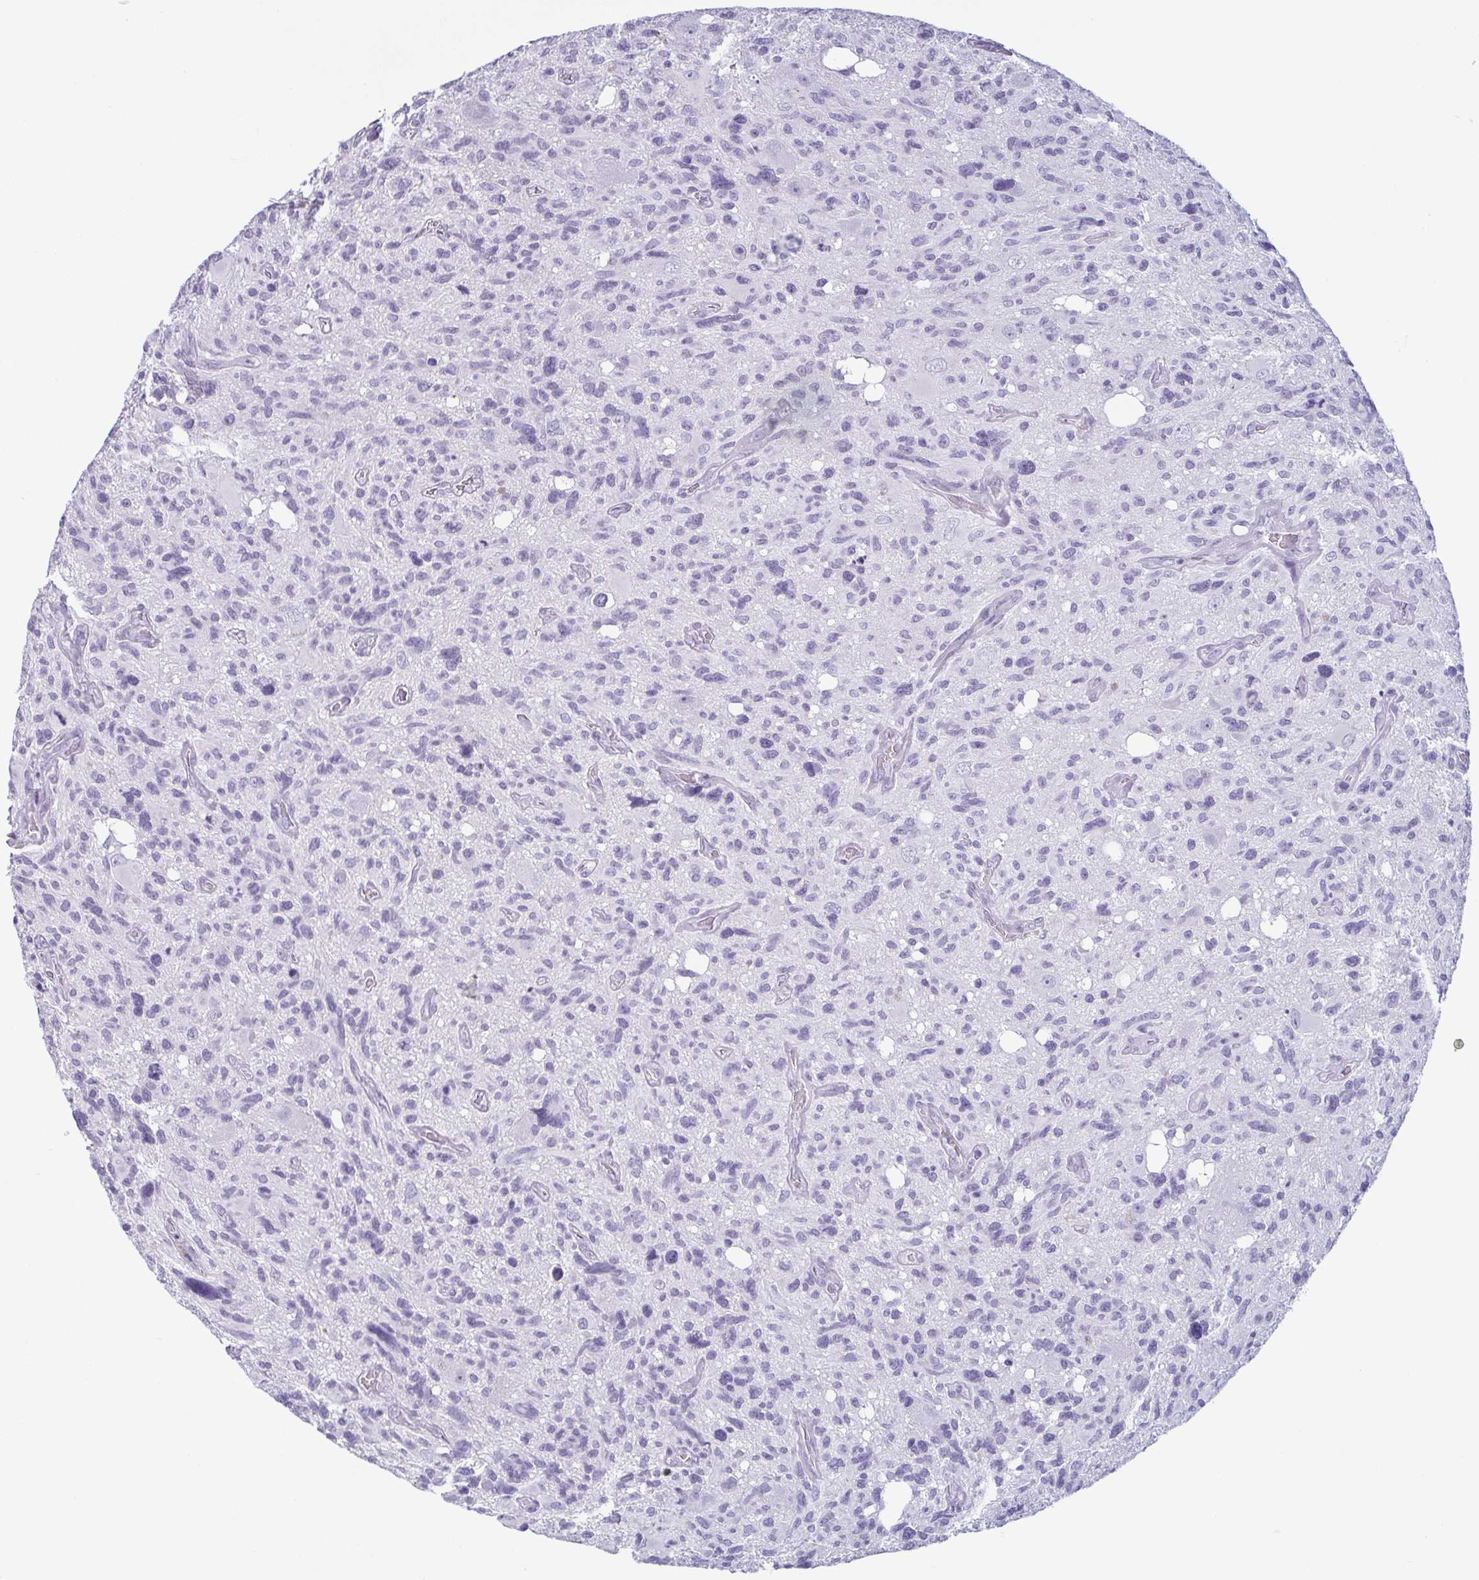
{"staining": {"intensity": "negative", "quantity": "none", "location": "none"}, "tissue": "glioma", "cell_type": "Tumor cells", "image_type": "cancer", "snomed": [{"axis": "morphology", "description": "Glioma, malignant, High grade"}, {"axis": "topography", "description": "Brain"}], "caption": "A histopathology image of human glioma is negative for staining in tumor cells.", "gene": "KRT78", "patient": {"sex": "male", "age": 49}}